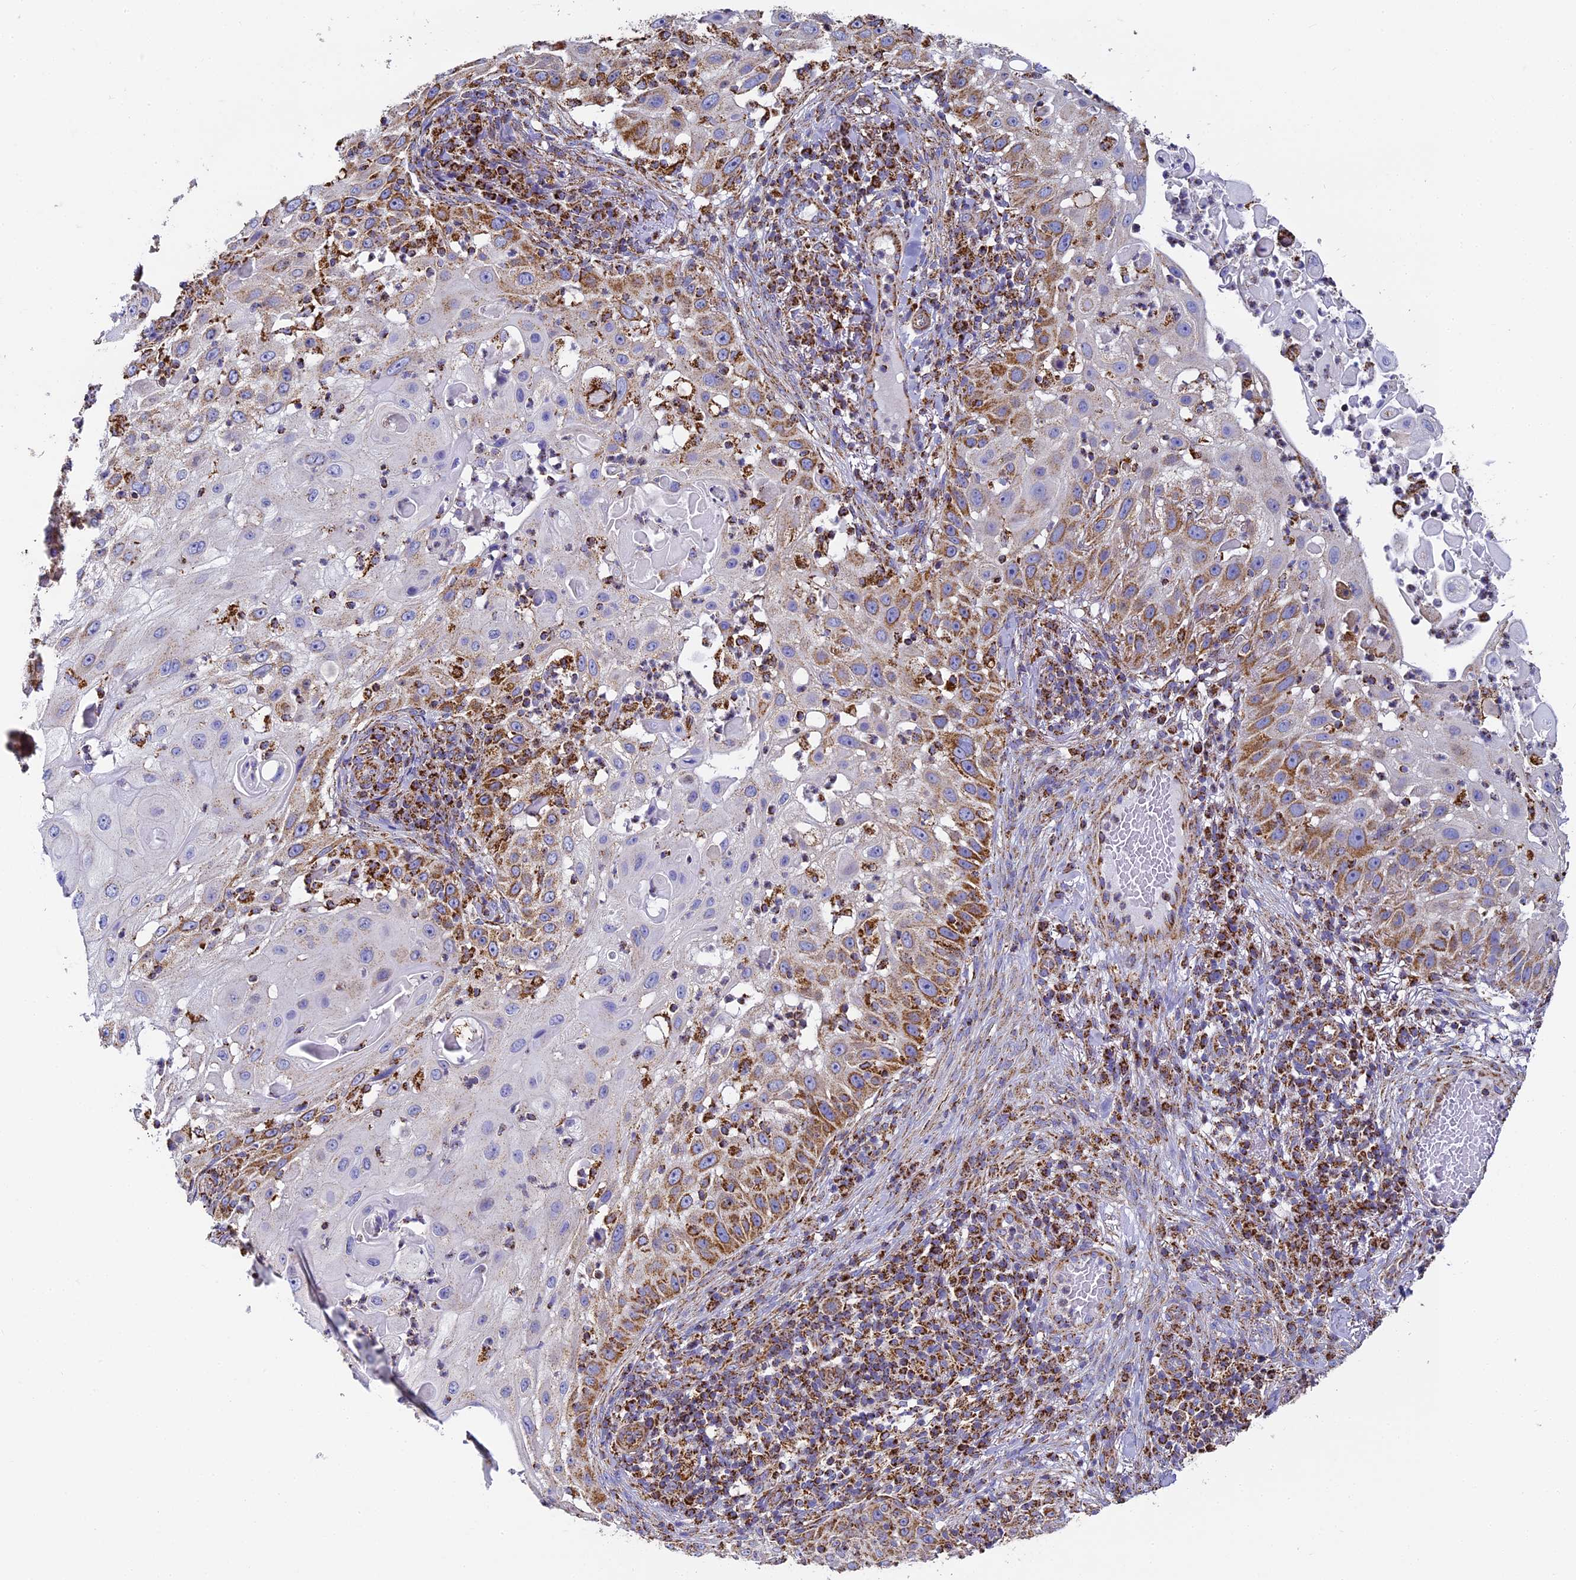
{"staining": {"intensity": "moderate", "quantity": "25%-75%", "location": "cytoplasmic/membranous"}, "tissue": "skin cancer", "cell_type": "Tumor cells", "image_type": "cancer", "snomed": [{"axis": "morphology", "description": "Squamous cell carcinoma, NOS"}, {"axis": "topography", "description": "Skin"}], "caption": "About 25%-75% of tumor cells in skin cancer demonstrate moderate cytoplasmic/membranous protein expression as visualized by brown immunohistochemical staining.", "gene": "STK17A", "patient": {"sex": "female", "age": 44}}